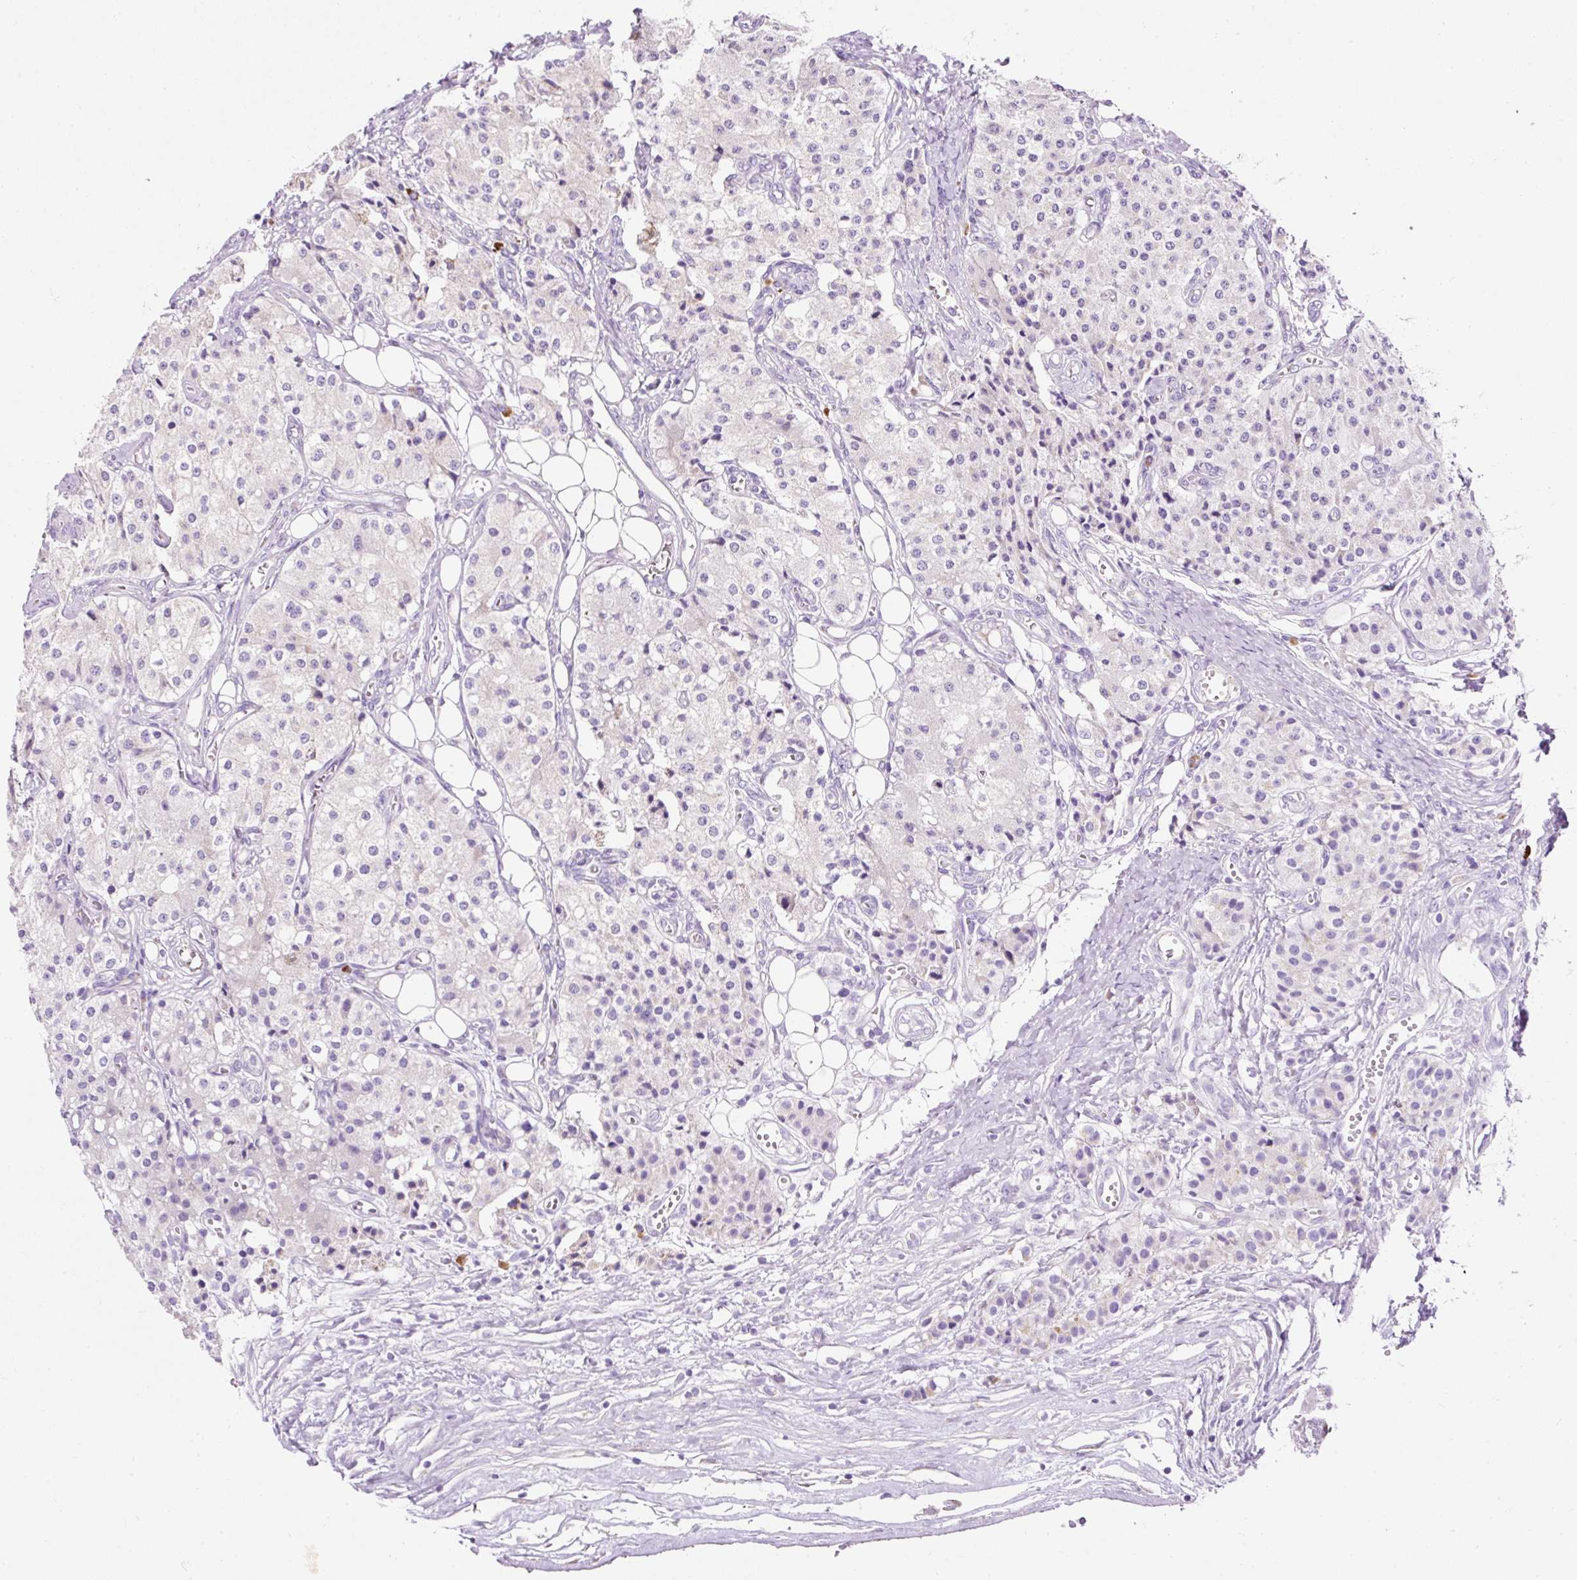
{"staining": {"intensity": "negative", "quantity": "none", "location": "none"}, "tissue": "carcinoid", "cell_type": "Tumor cells", "image_type": "cancer", "snomed": [{"axis": "morphology", "description": "Carcinoid, malignant, NOS"}, {"axis": "topography", "description": "Colon"}], "caption": "Malignant carcinoid stained for a protein using immunohistochemistry (IHC) demonstrates no expression tumor cells.", "gene": "PLPP2", "patient": {"sex": "female", "age": 52}}